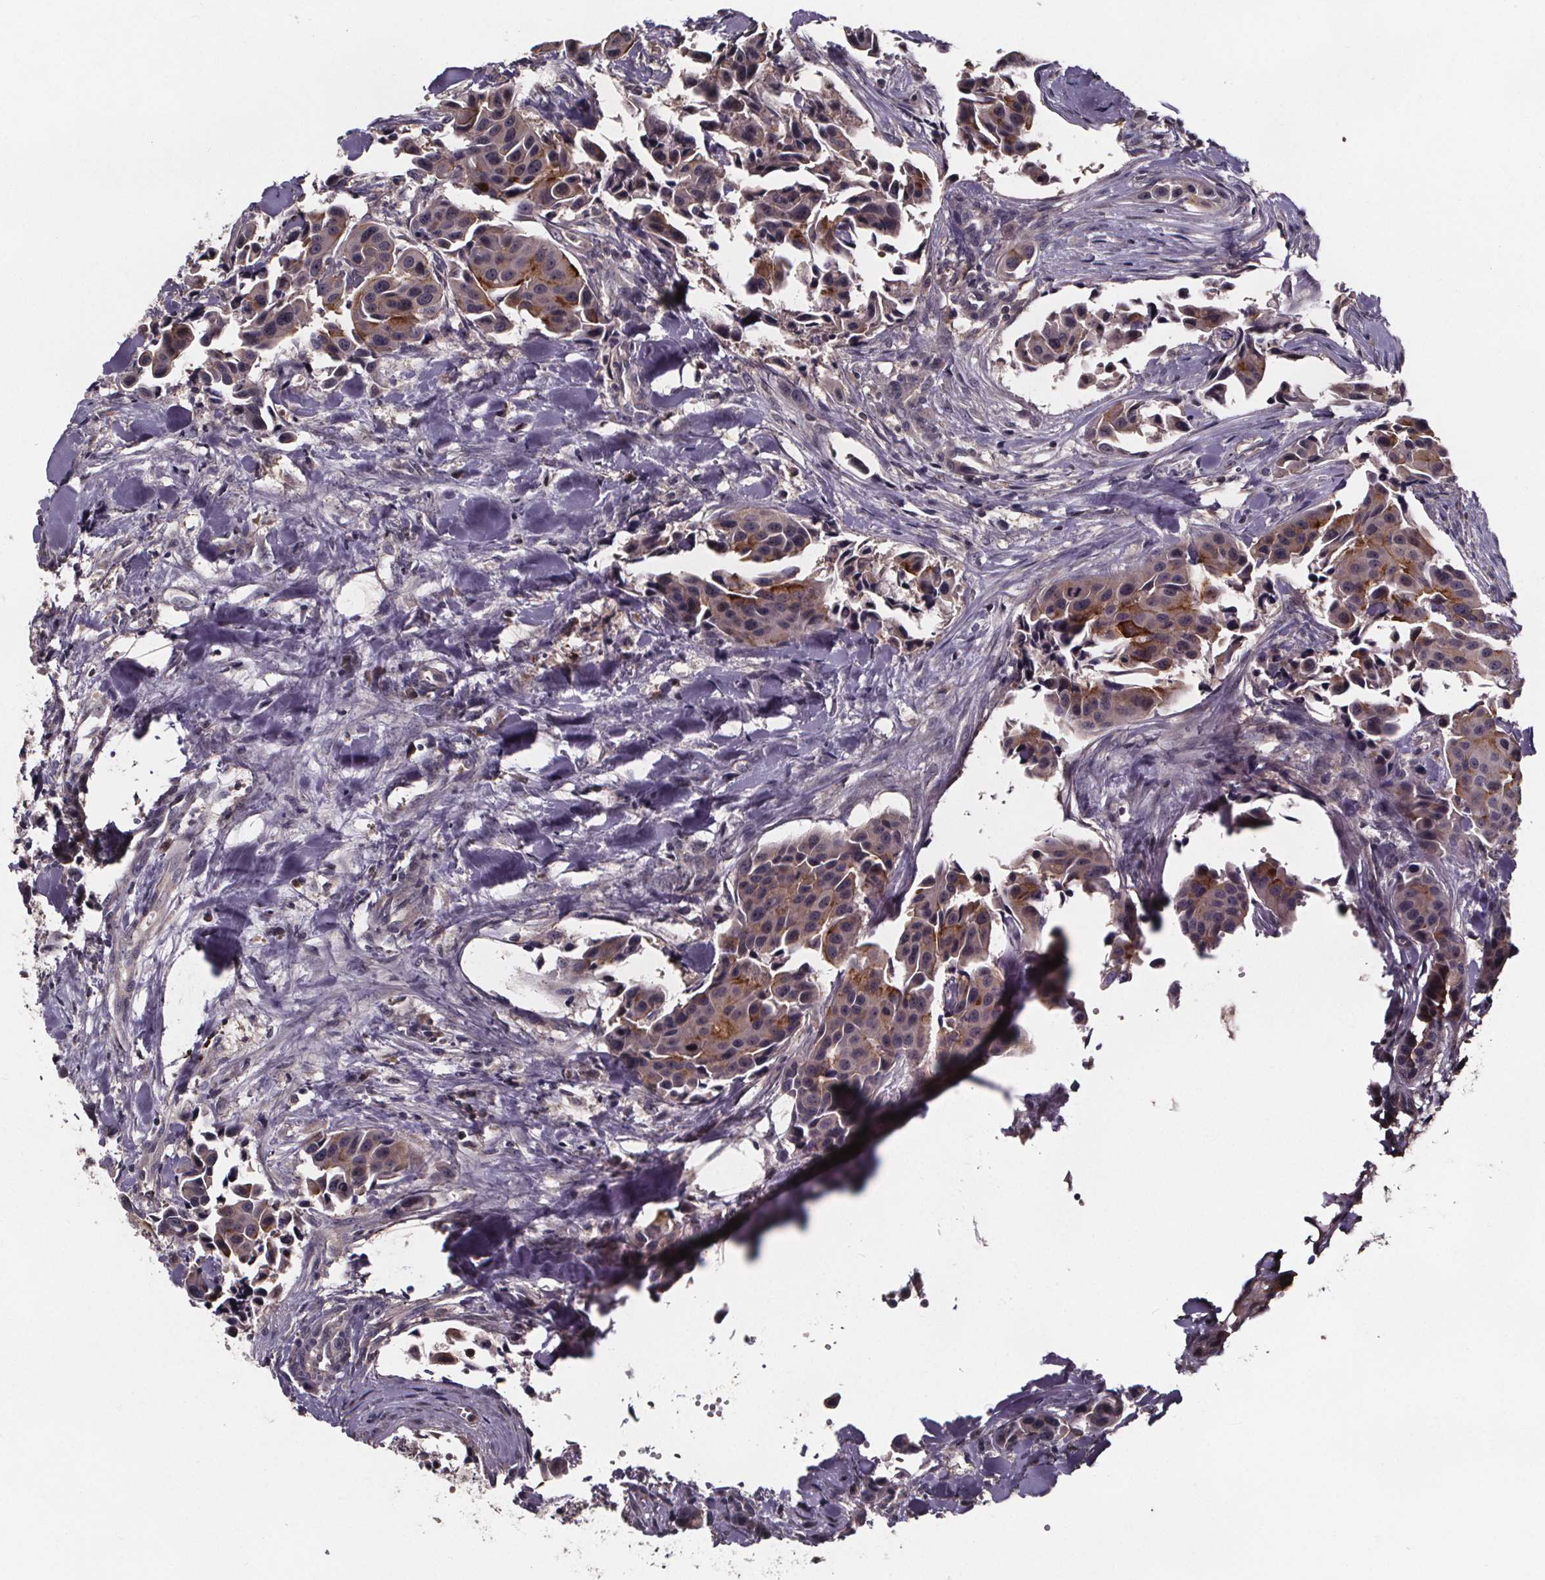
{"staining": {"intensity": "weak", "quantity": "25%-75%", "location": "cytoplasmic/membranous"}, "tissue": "head and neck cancer", "cell_type": "Tumor cells", "image_type": "cancer", "snomed": [{"axis": "morphology", "description": "Adenocarcinoma, NOS"}, {"axis": "topography", "description": "Head-Neck"}], "caption": "This is an image of immunohistochemistry (IHC) staining of head and neck adenocarcinoma, which shows weak positivity in the cytoplasmic/membranous of tumor cells.", "gene": "SMIM1", "patient": {"sex": "male", "age": 76}}